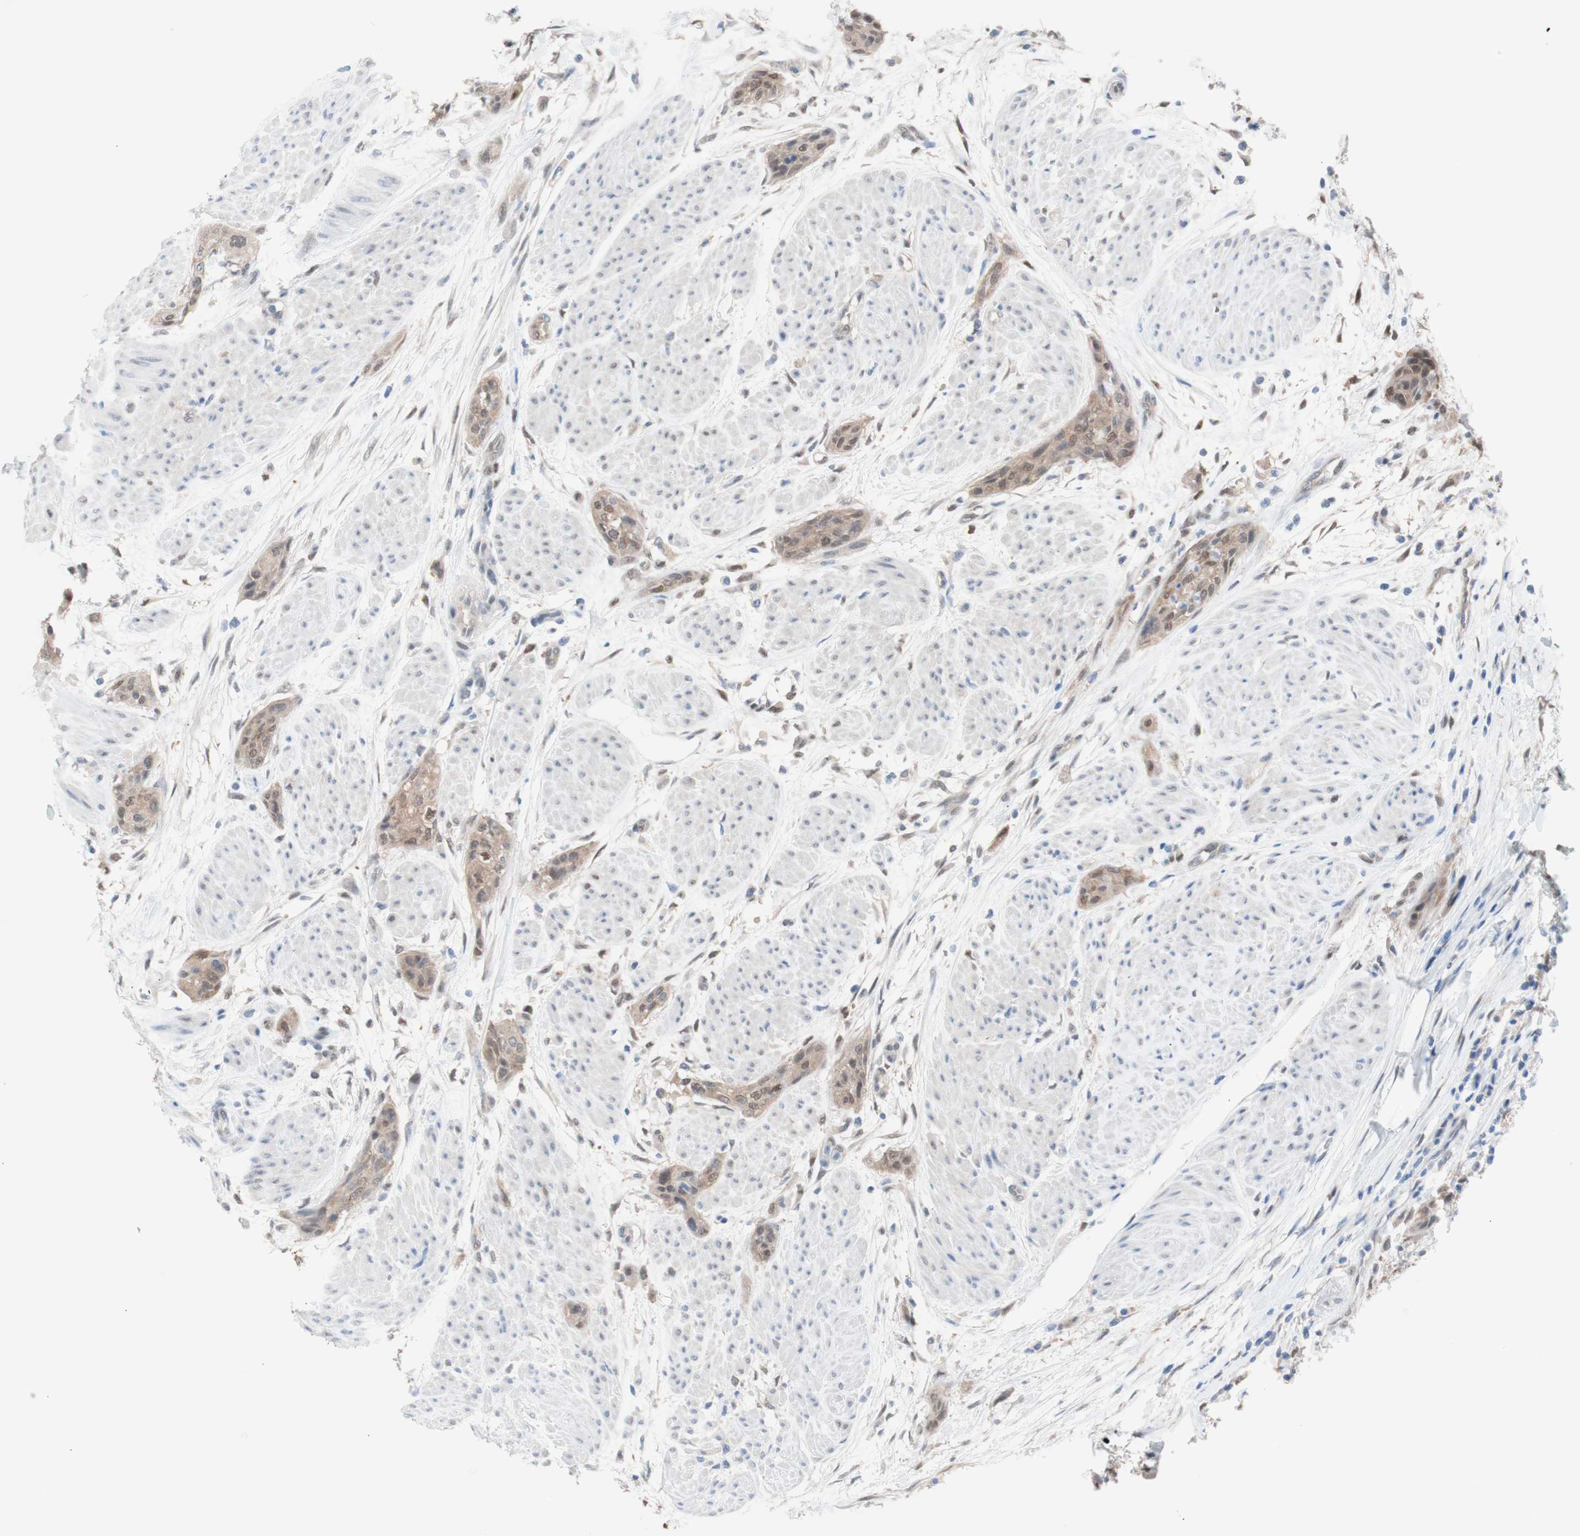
{"staining": {"intensity": "weak", "quantity": ">75%", "location": "cytoplasmic/membranous,nuclear"}, "tissue": "urothelial cancer", "cell_type": "Tumor cells", "image_type": "cancer", "snomed": [{"axis": "morphology", "description": "Urothelial carcinoma, High grade"}, {"axis": "topography", "description": "Urinary bladder"}], "caption": "An immunohistochemistry histopathology image of neoplastic tissue is shown. Protein staining in brown labels weak cytoplasmic/membranous and nuclear positivity in urothelial cancer within tumor cells. Using DAB (3,3'-diaminobenzidine) (brown) and hematoxylin (blue) stains, captured at high magnification using brightfield microscopy.", "gene": "PRMT5", "patient": {"sex": "male", "age": 35}}